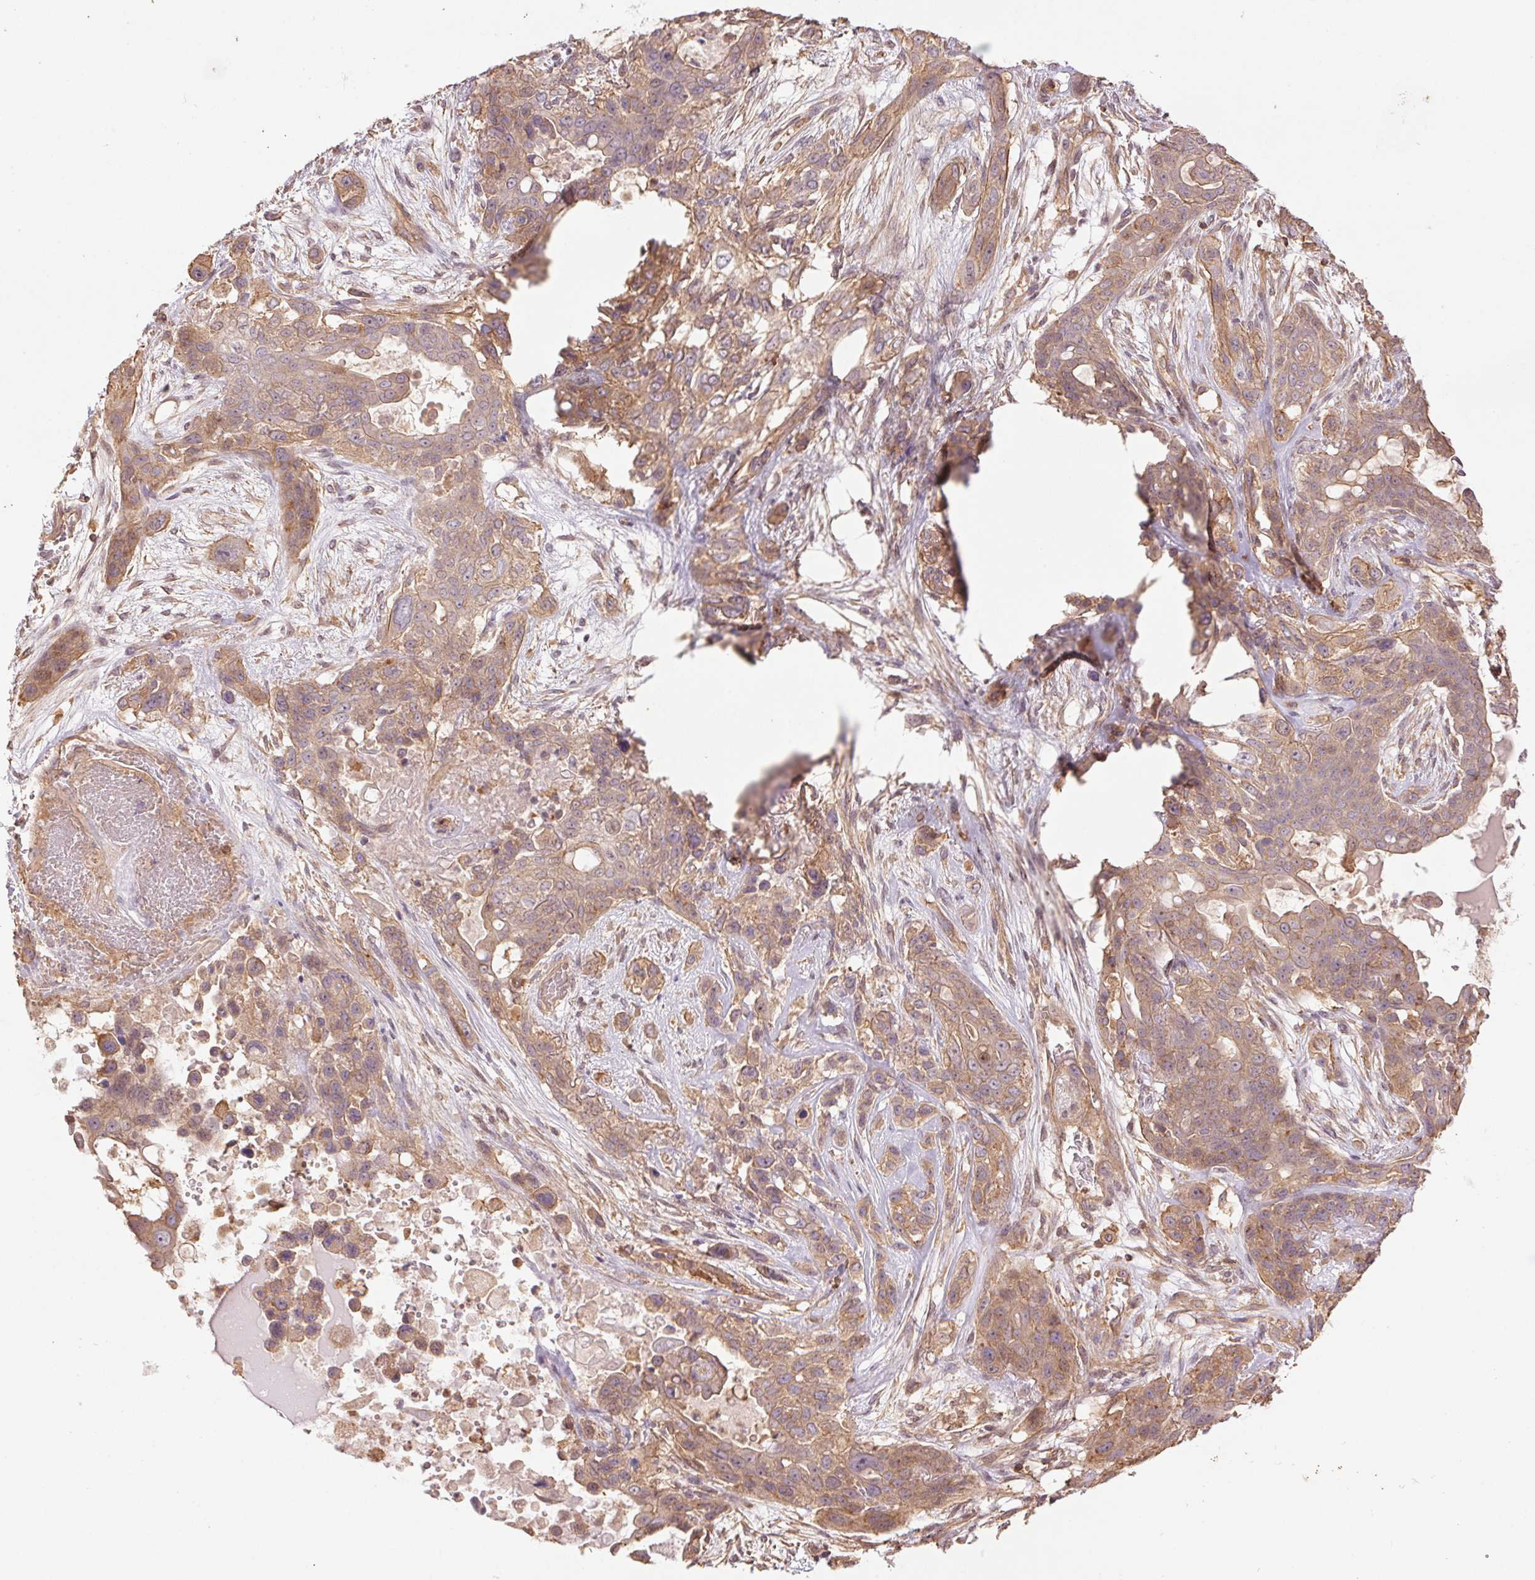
{"staining": {"intensity": "moderate", "quantity": ">75%", "location": "cytoplasmic/membranous"}, "tissue": "lung cancer", "cell_type": "Tumor cells", "image_type": "cancer", "snomed": [{"axis": "morphology", "description": "Squamous cell carcinoma, NOS"}, {"axis": "topography", "description": "Lung"}], "caption": "Lung squamous cell carcinoma stained with a protein marker displays moderate staining in tumor cells.", "gene": "TUBA3D", "patient": {"sex": "female", "age": 70}}